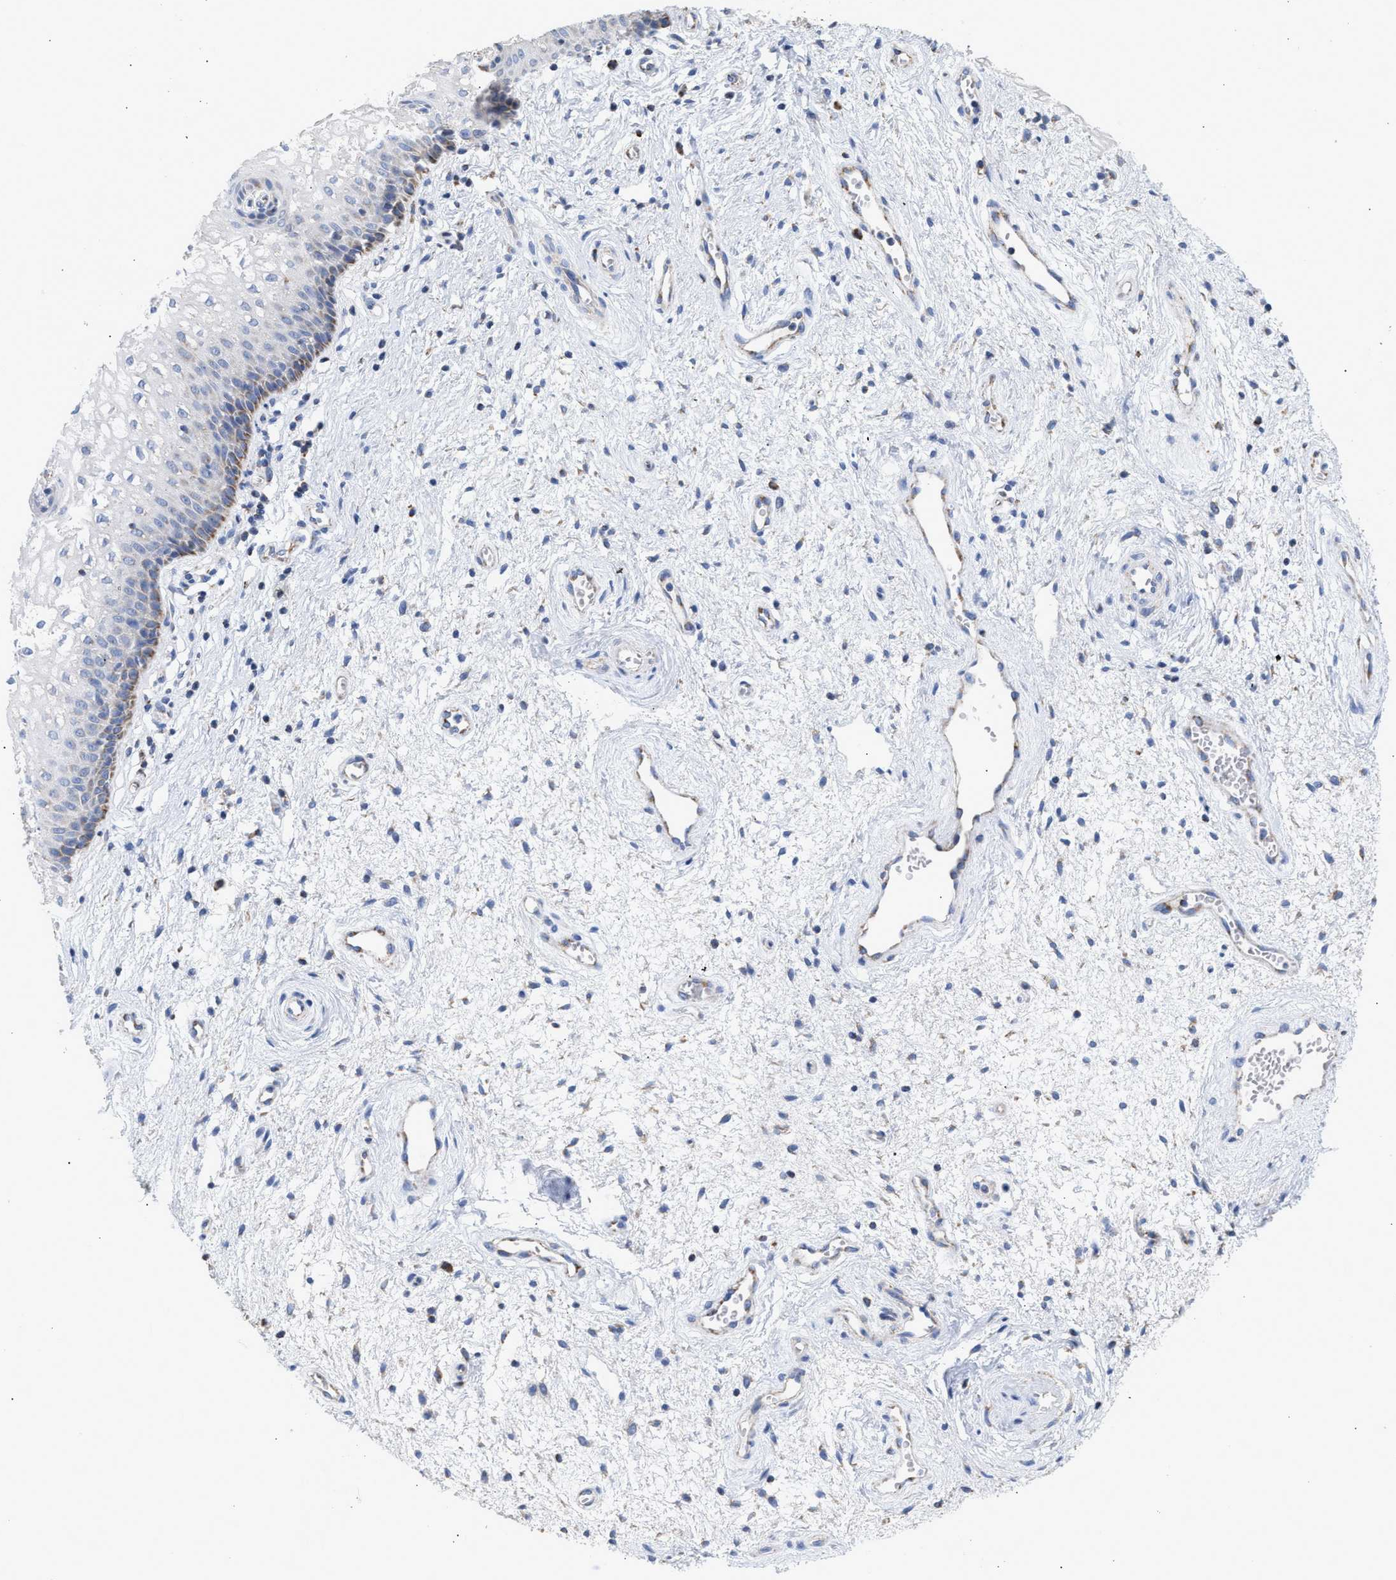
{"staining": {"intensity": "moderate", "quantity": "<25%", "location": "cytoplasmic/membranous"}, "tissue": "vagina", "cell_type": "Squamous epithelial cells", "image_type": "normal", "snomed": [{"axis": "morphology", "description": "Normal tissue, NOS"}, {"axis": "topography", "description": "Vagina"}], "caption": "Immunohistochemical staining of unremarkable vagina shows <25% levels of moderate cytoplasmic/membranous protein expression in about <25% of squamous epithelial cells. Using DAB (3,3'-diaminobenzidine) (brown) and hematoxylin (blue) stains, captured at high magnification using brightfield microscopy.", "gene": "ACOT13", "patient": {"sex": "female", "age": 34}}